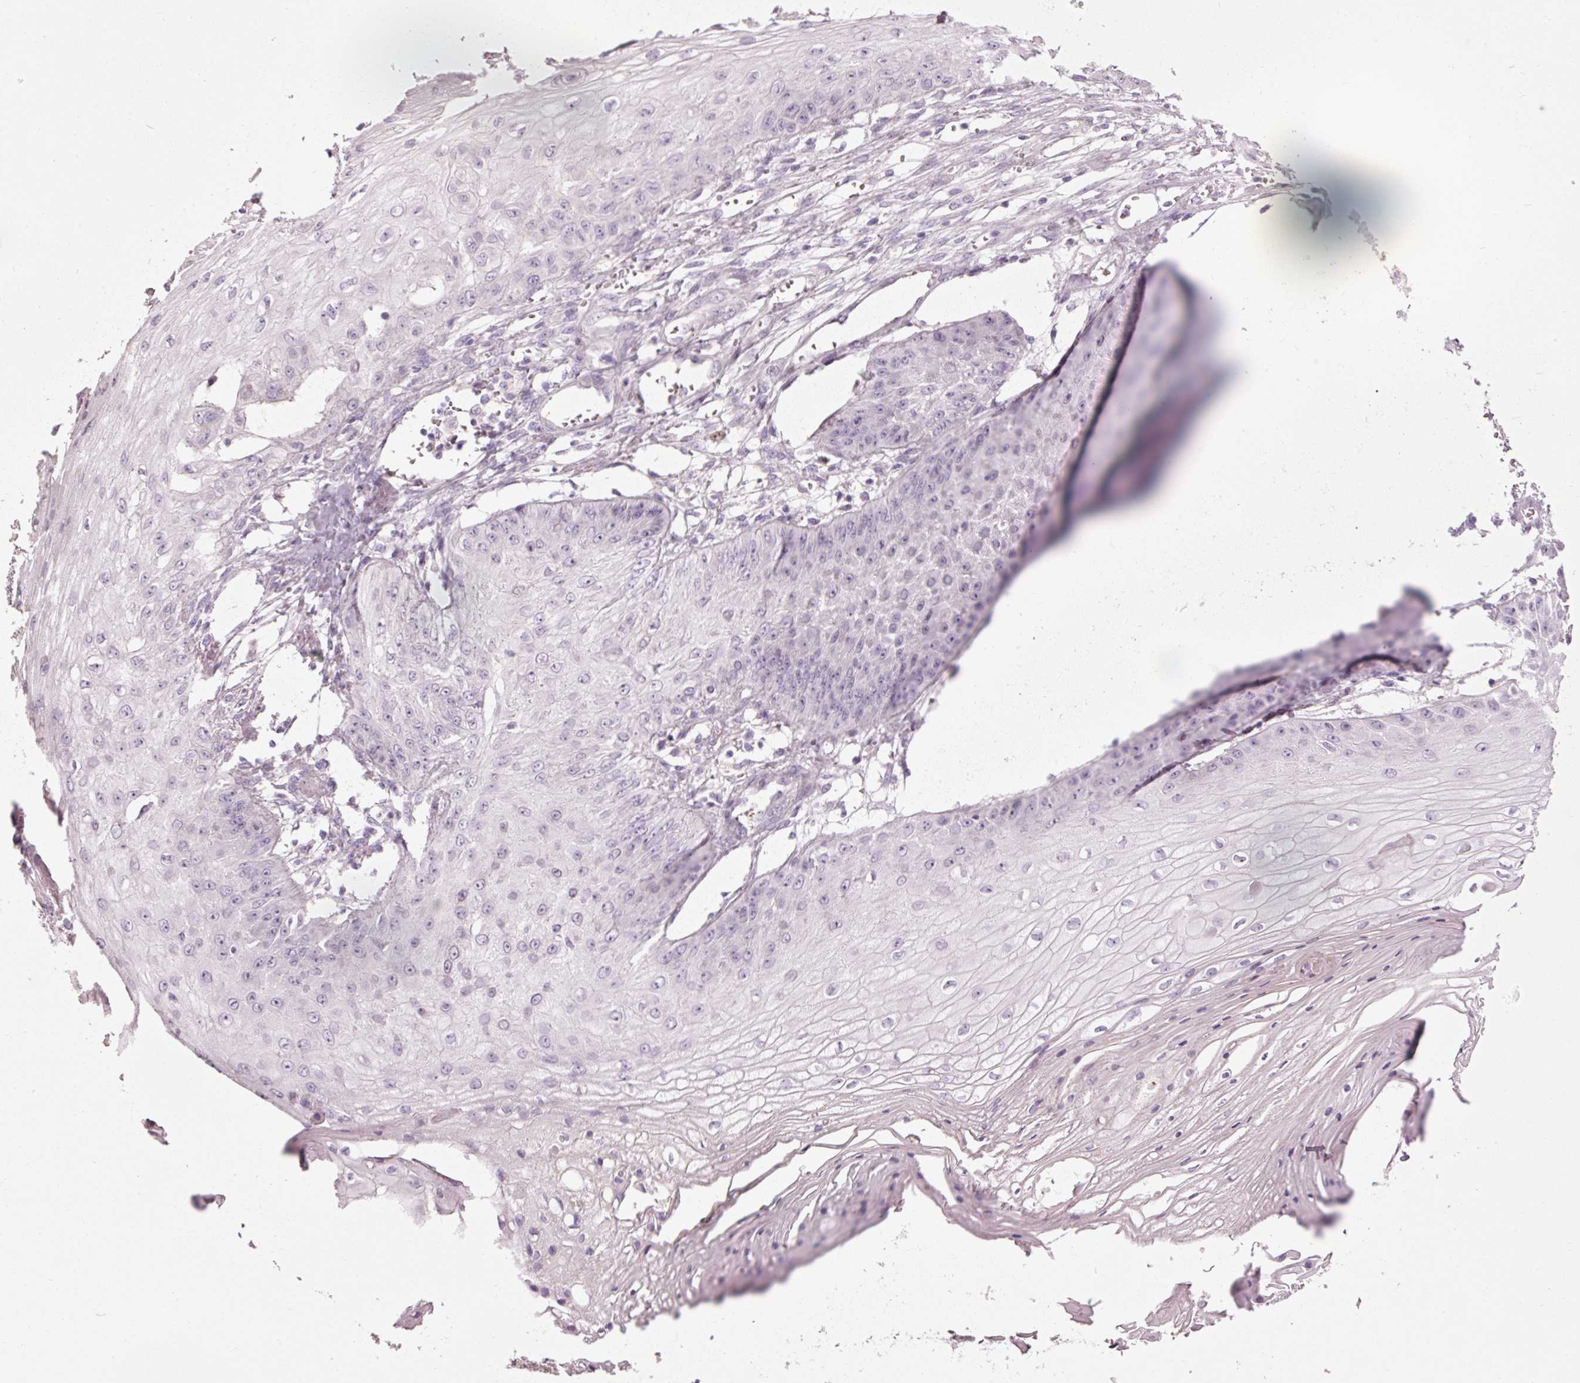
{"staining": {"intensity": "negative", "quantity": "none", "location": "none"}, "tissue": "skin cancer", "cell_type": "Tumor cells", "image_type": "cancer", "snomed": [{"axis": "morphology", "description": "Squamous cell carcinoma, NOS"}, {"axis": "topography", "description": "Skin"}], "caption": "Tumor cells show no significant protein positivity in squamous cell carcinoma (skin). Brightfield microscopy of immunohistochemistry (IHC) stained with DAB (brown) and hematoxylin (blue), captured at high magnification.", "gene": "MUC5AC", "patient": {"sex": "male", "age": 70}}